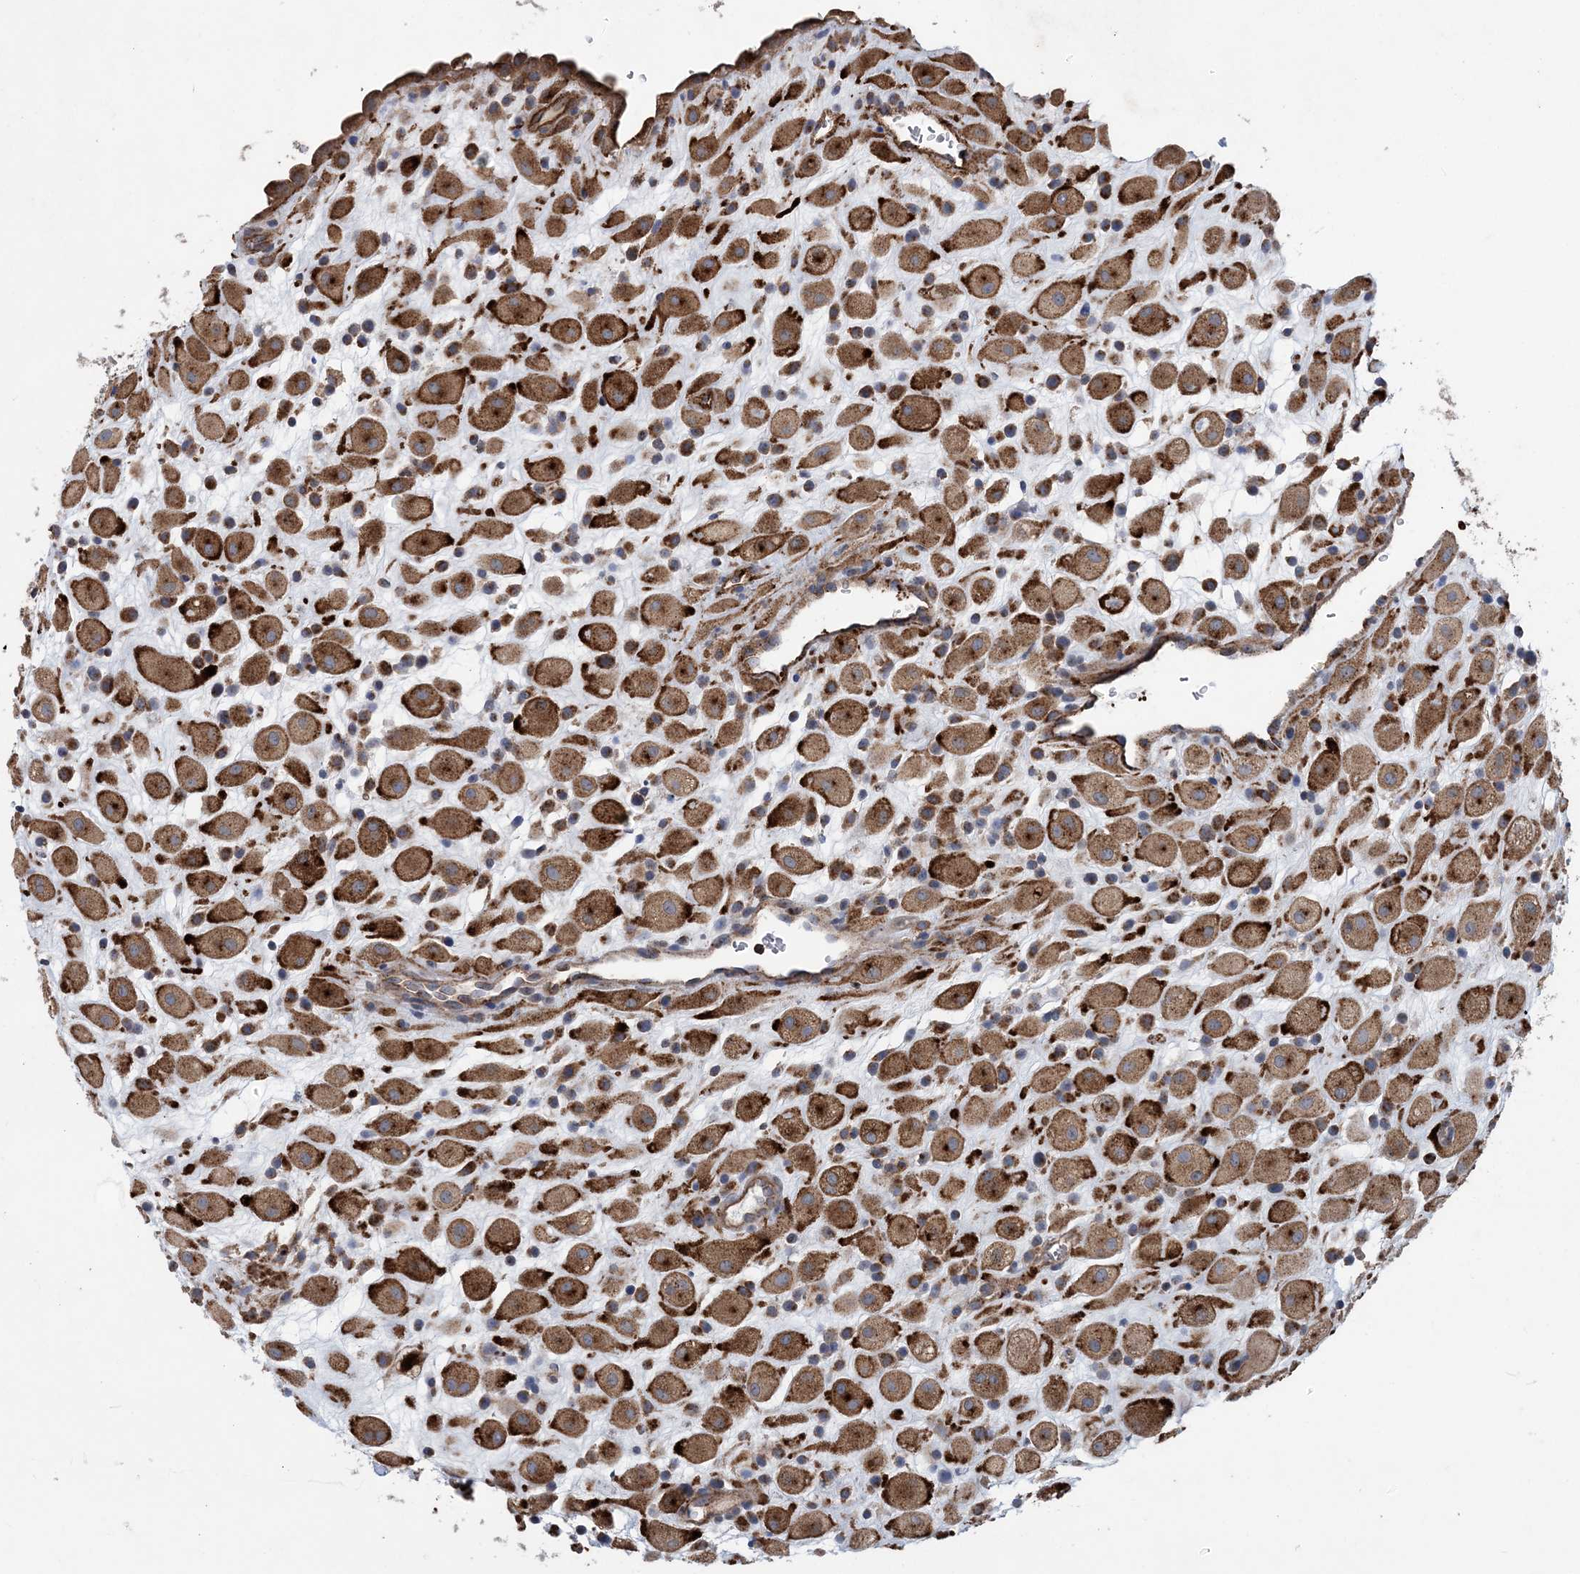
{"staining": {"intensity": "moderate", "quantity": ">75%", "location": "cytoplasmic/membranous"}, "tissue": "placenta", "cell_type": "Decidual cells", "image_type": "normal", "snomed": [{"axis": "morphology", "description": "Normal tissue, NOS"}, {"axis": "topography", "description": "Placenta"}], "caption": "IHC (DAB (3,3'-diaminobenzidine)) staining of unremarkable placenta shows moderate cytoplasmic/membranous protein positivity in approximately >75% of decidual cells.", "gene": "PTTG1IP", "patient": {"sex": "female", "age": 35}}